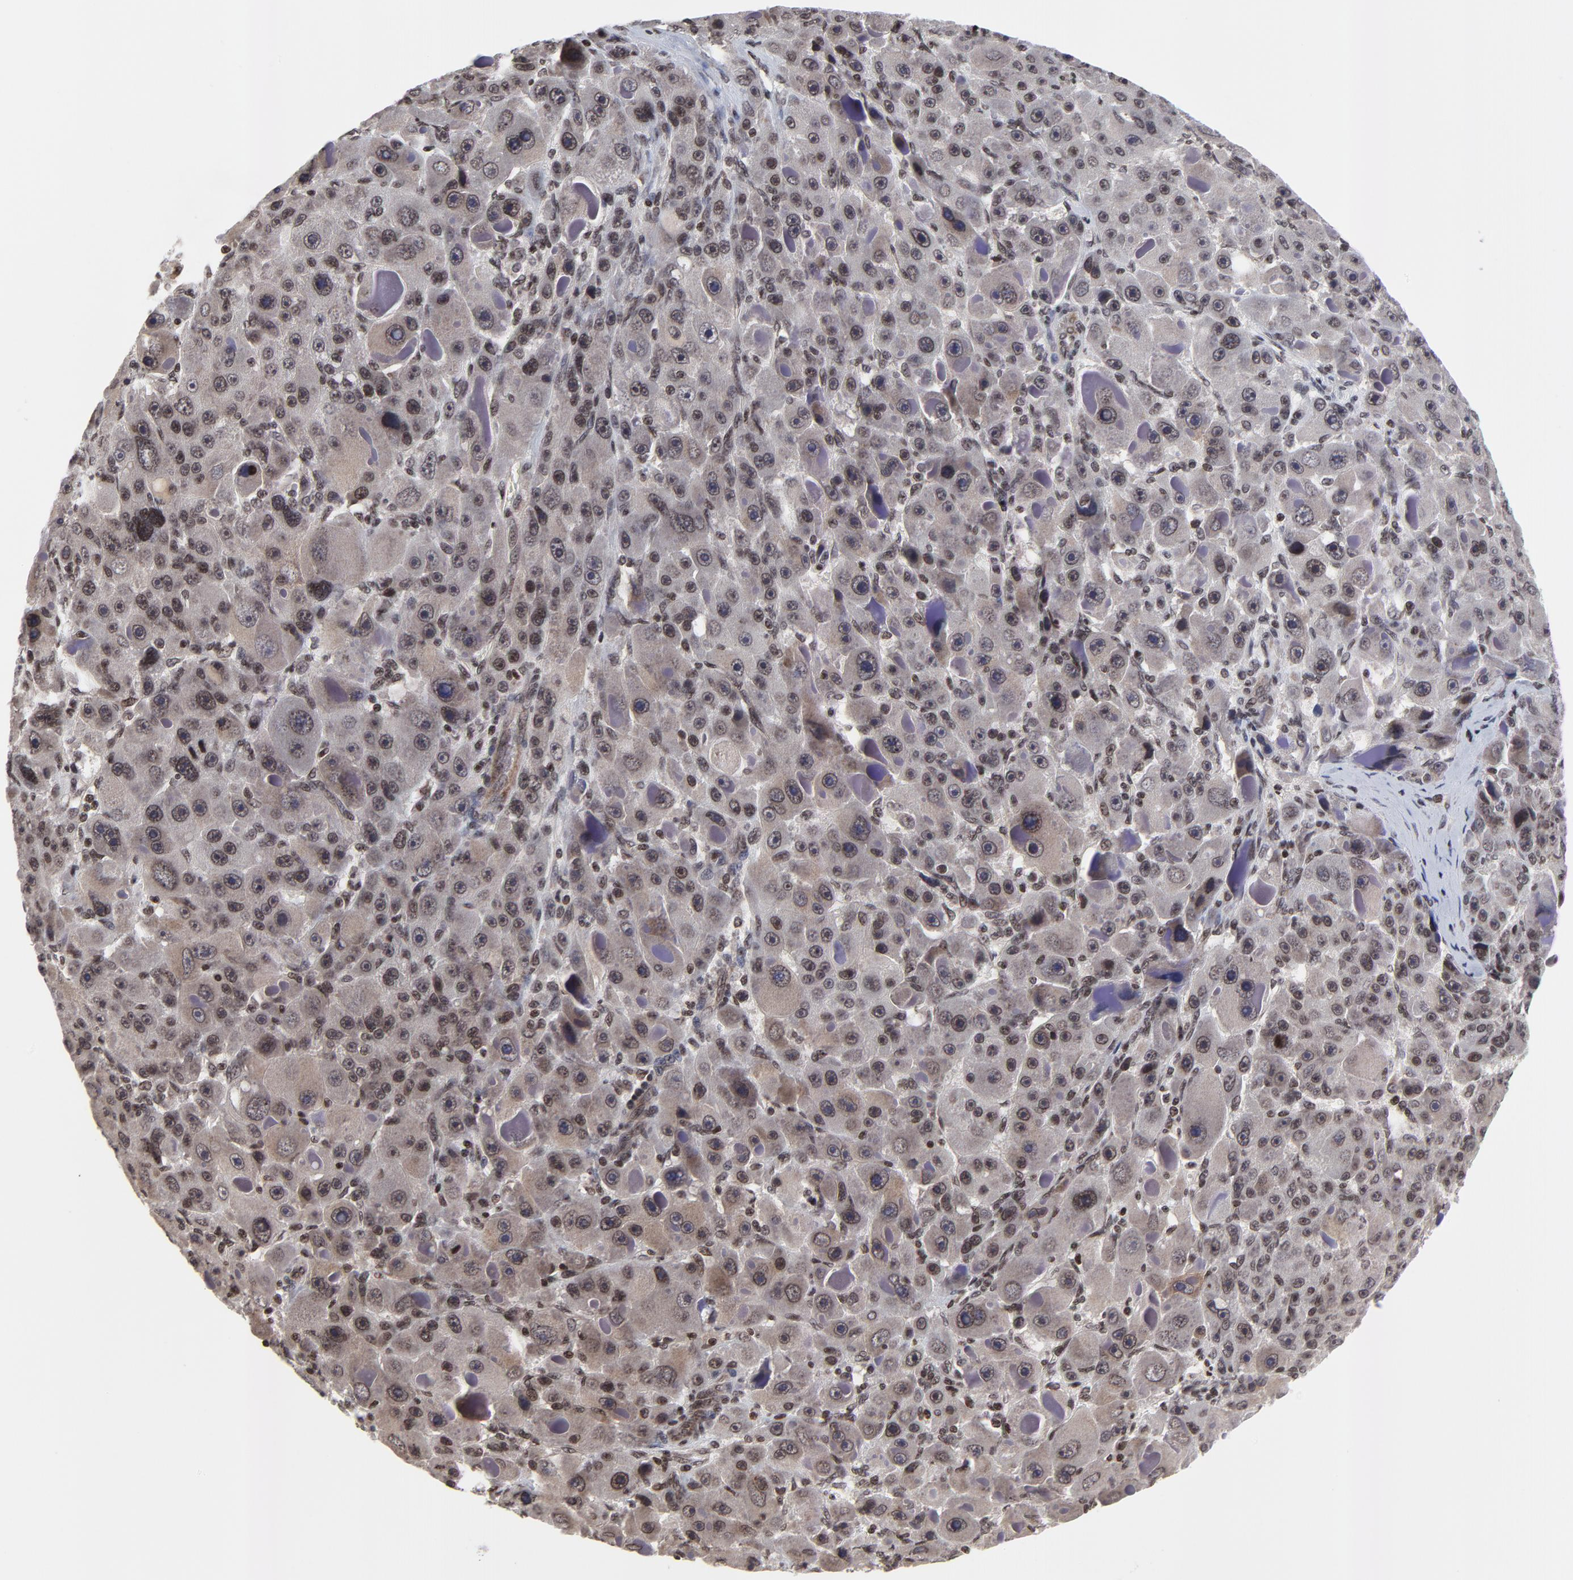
{"staining": {"intensity": "moderate", "quantity": ">75%", "location": "cytoplasmic/membranous,nuclear"}, "tissue": "liver cancer", "cell_type": "Tumor cells", "image_type": "cancer", "snomed": [{"axis": "morphology", "description": "Carcinoma, Hepatocellular, NOS"}, {"axis": "topography", "description": "Liver"}], "caption": "The image shows staining of liver cancer, revealing moderate cytoplasmic/membranous and nuclear protein expression (brown color) within tumor cells.", "gene": "ZNF777", "patient": {"sex": "male", "age": 76}}